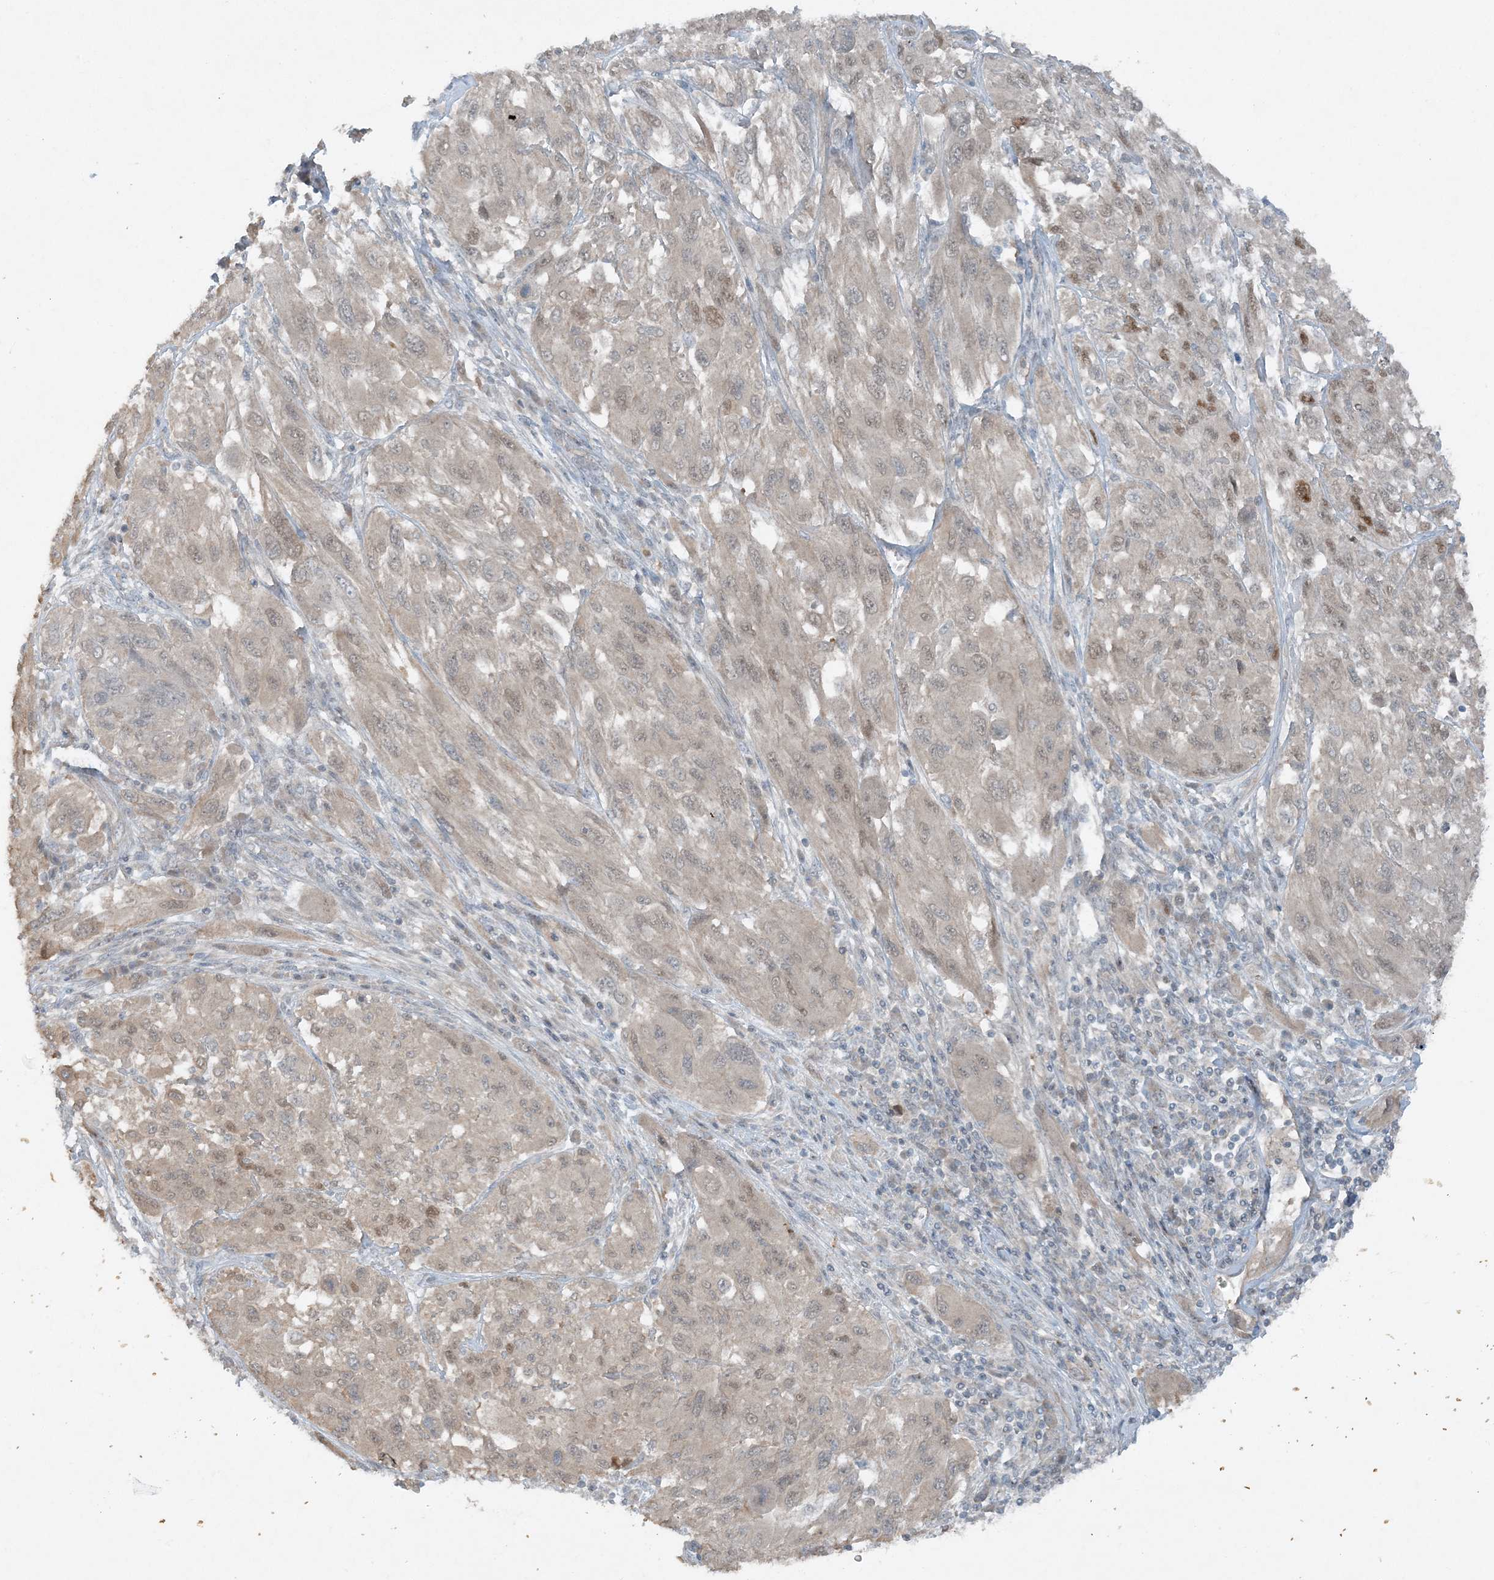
{"staining": {"intensity": "weak", "quantity": "<25%", "location": "cytoplasmic/membranous,nuclear"}, "tissue": "melanoma", "cell_type": "Tumor cells", "image_type": "cancer", "snomed": [{"axis": "morphology", "description": "Malignant melanoma, NOS"}, {"axis": "topography", "description": "Skin"}], "caption": "An IHC histopathology image of malignant melanoma is shown. There is no staining in tumor cells of malignant melanoma.", "gene": "MITD1", "patient": {"sex": "female", "age": 91}}